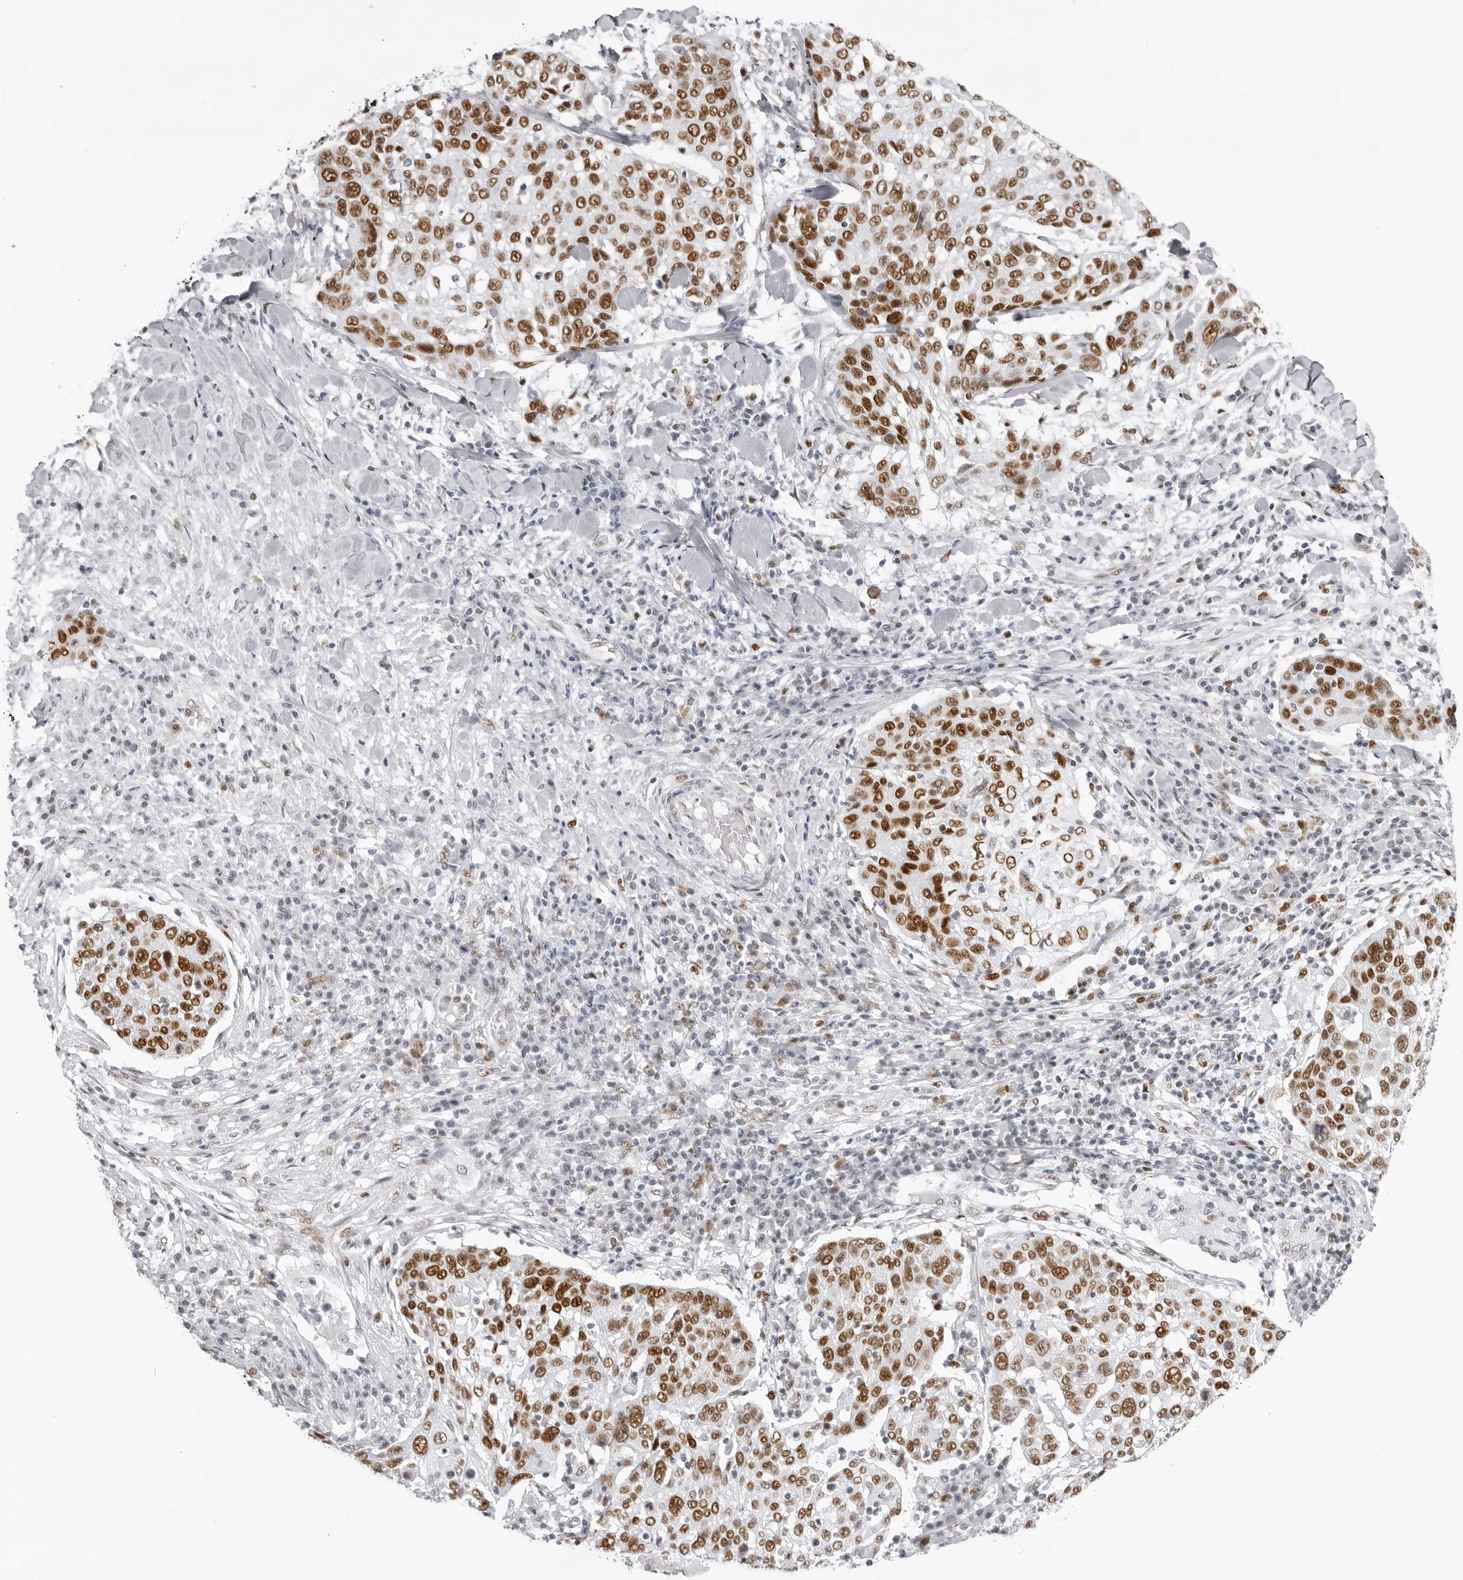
{"staining": {"intensity": "moderate", "quantity": ">75%", "location": "nuclear"}, "tissue": "lung cancer", "cell_type": "Tumor cells", "image_type": "cancer", "snomed": [{"axis": "morphology", "description": "Squamous cell carcinoma, NOS"}, {"axis": "topography", "description": "Lung"}], "caption": "Immunohistochemical staining of lung cancer (squamous cell carcinoma) exhibits medium levels of moderate nuclear expression in about >75% of tumor cells.", "gene": "IRF2BP2", "patient": {"sex": "male", "age": 65}}